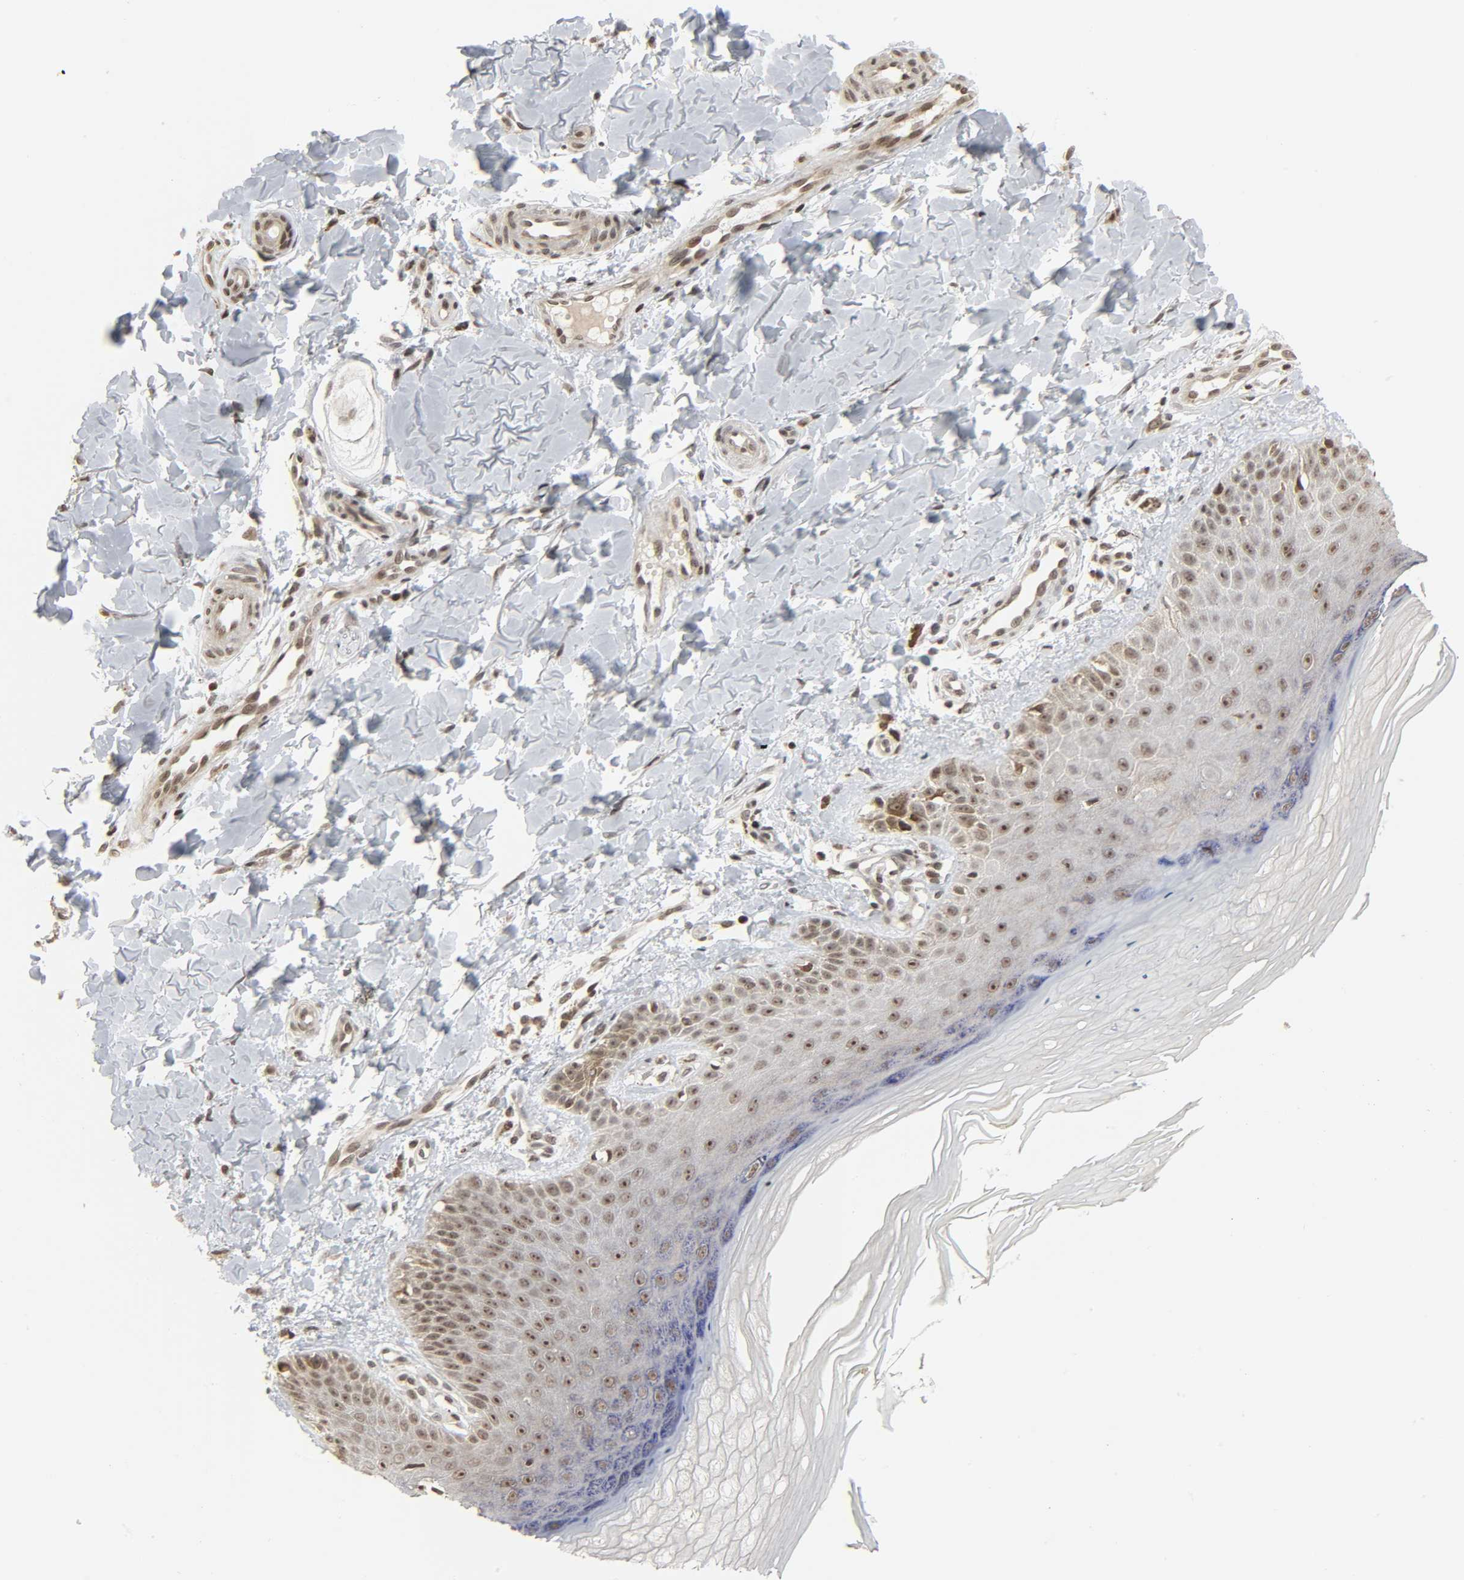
{"staining": {"intensity": "moderate", "quantity": ">75%", "location": "nuclear"}, "tissue": "skin", "cell_type": "Fibroblasts", "image_type": "normal", "snomed": [{"axis": "morphology", "description": "Normal tissue, NOS"}, {"axis": "topography", "description": "Skin"}], "caption": "About >75% of fibroblasts in normal skin demonstrate moderate nuclear protein expression as visualized by brown immunohistochemical staining.", "gene": "XRCC1", "patient": {"sex": "male", "age": 26}}